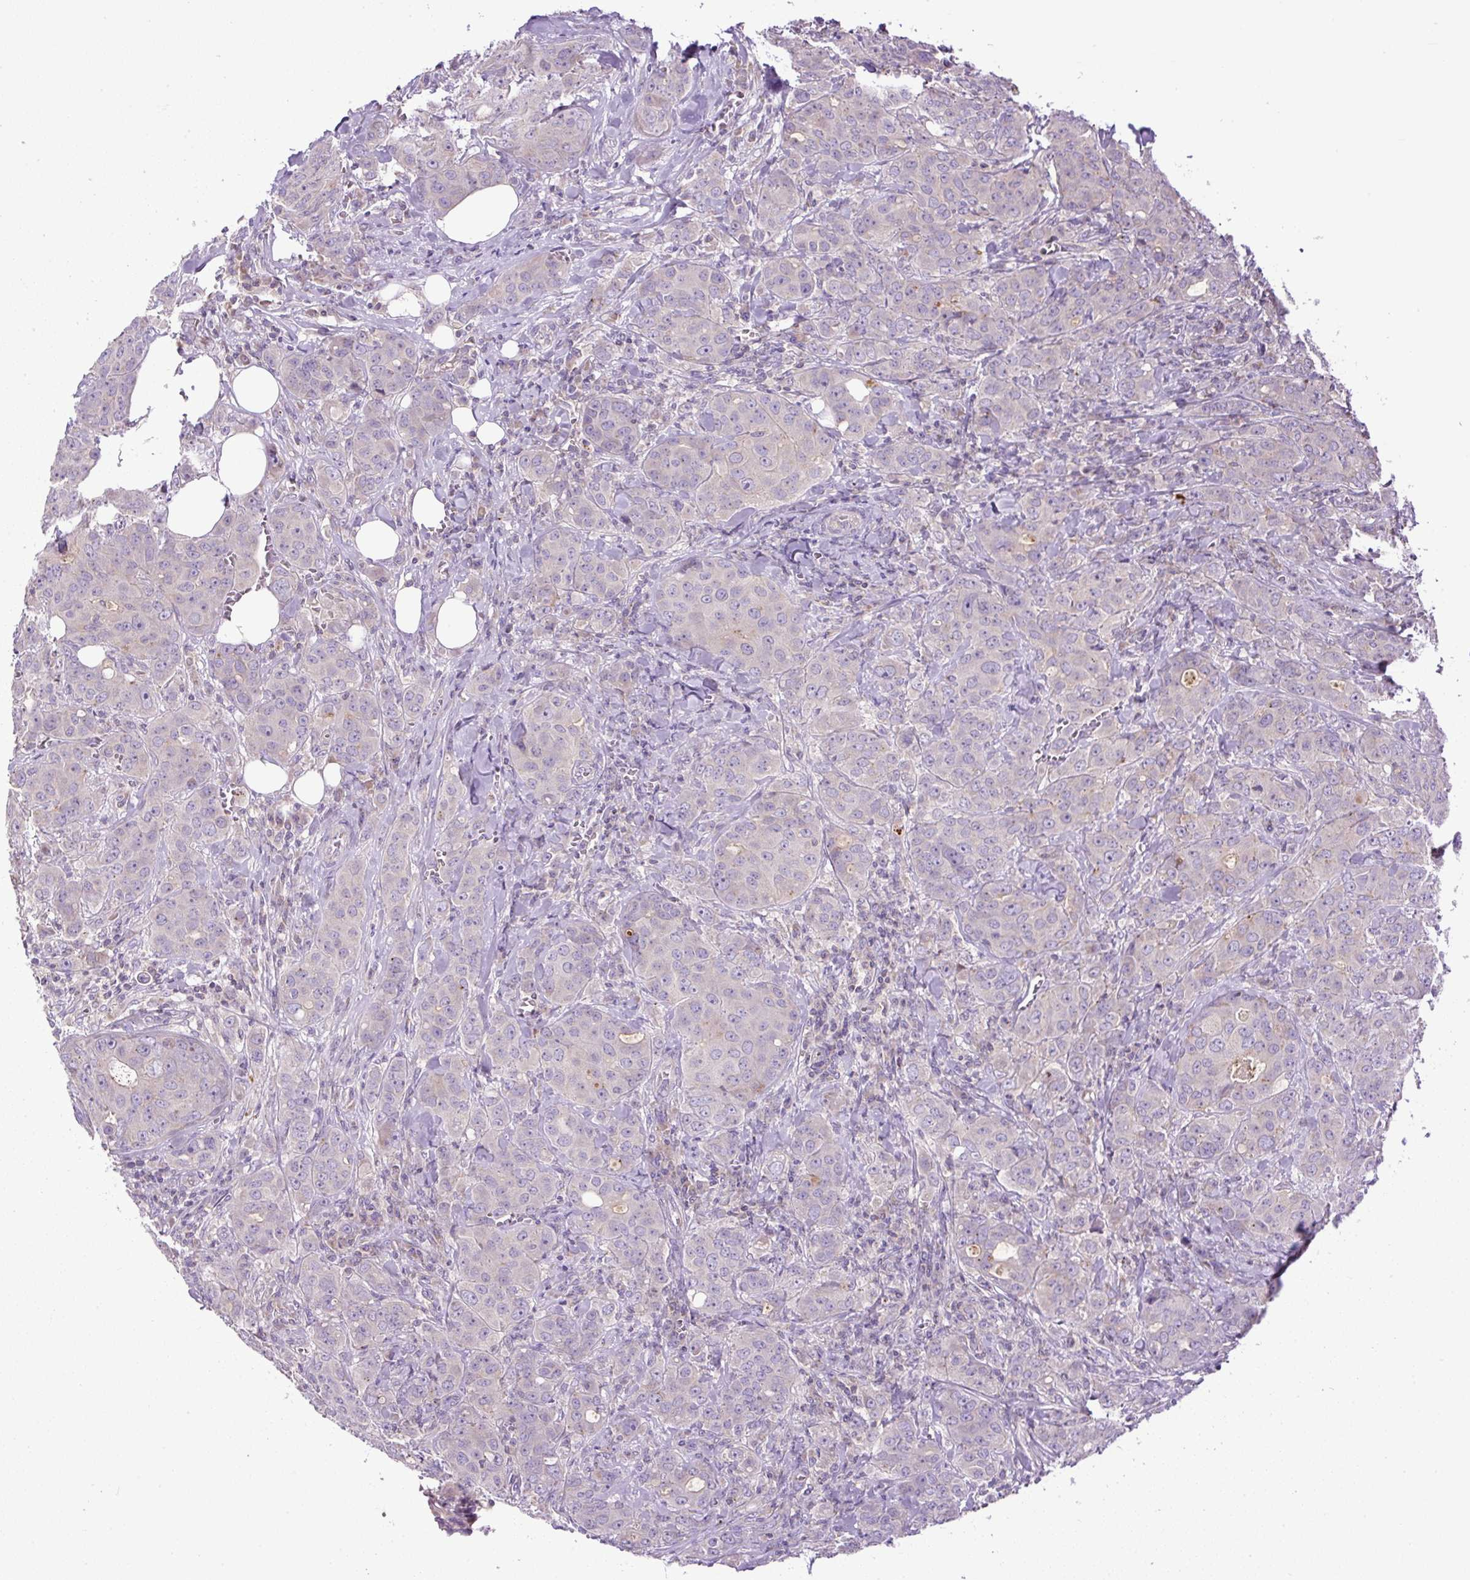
{"staining": {"intensity": "negative", "quantity": "none", "location": "none"}, "tissue": "breast cancer", "cell_type": "Tumor cells", "image_type": "cancer", "snomed": [{"axis": "morphology", "description": "Duct carcinoma"}, {"axis": "topography", "description": "Breast"}], "caption": "Tumor cells show no significant expression in intraductal carcinoma (breast). (Brightfield microscopy of DAB (3,3'-diaminobenzidine) IHC at high magnification).", "gene": "ZNF547", "patient": {"sex": "female", "age": 43}}